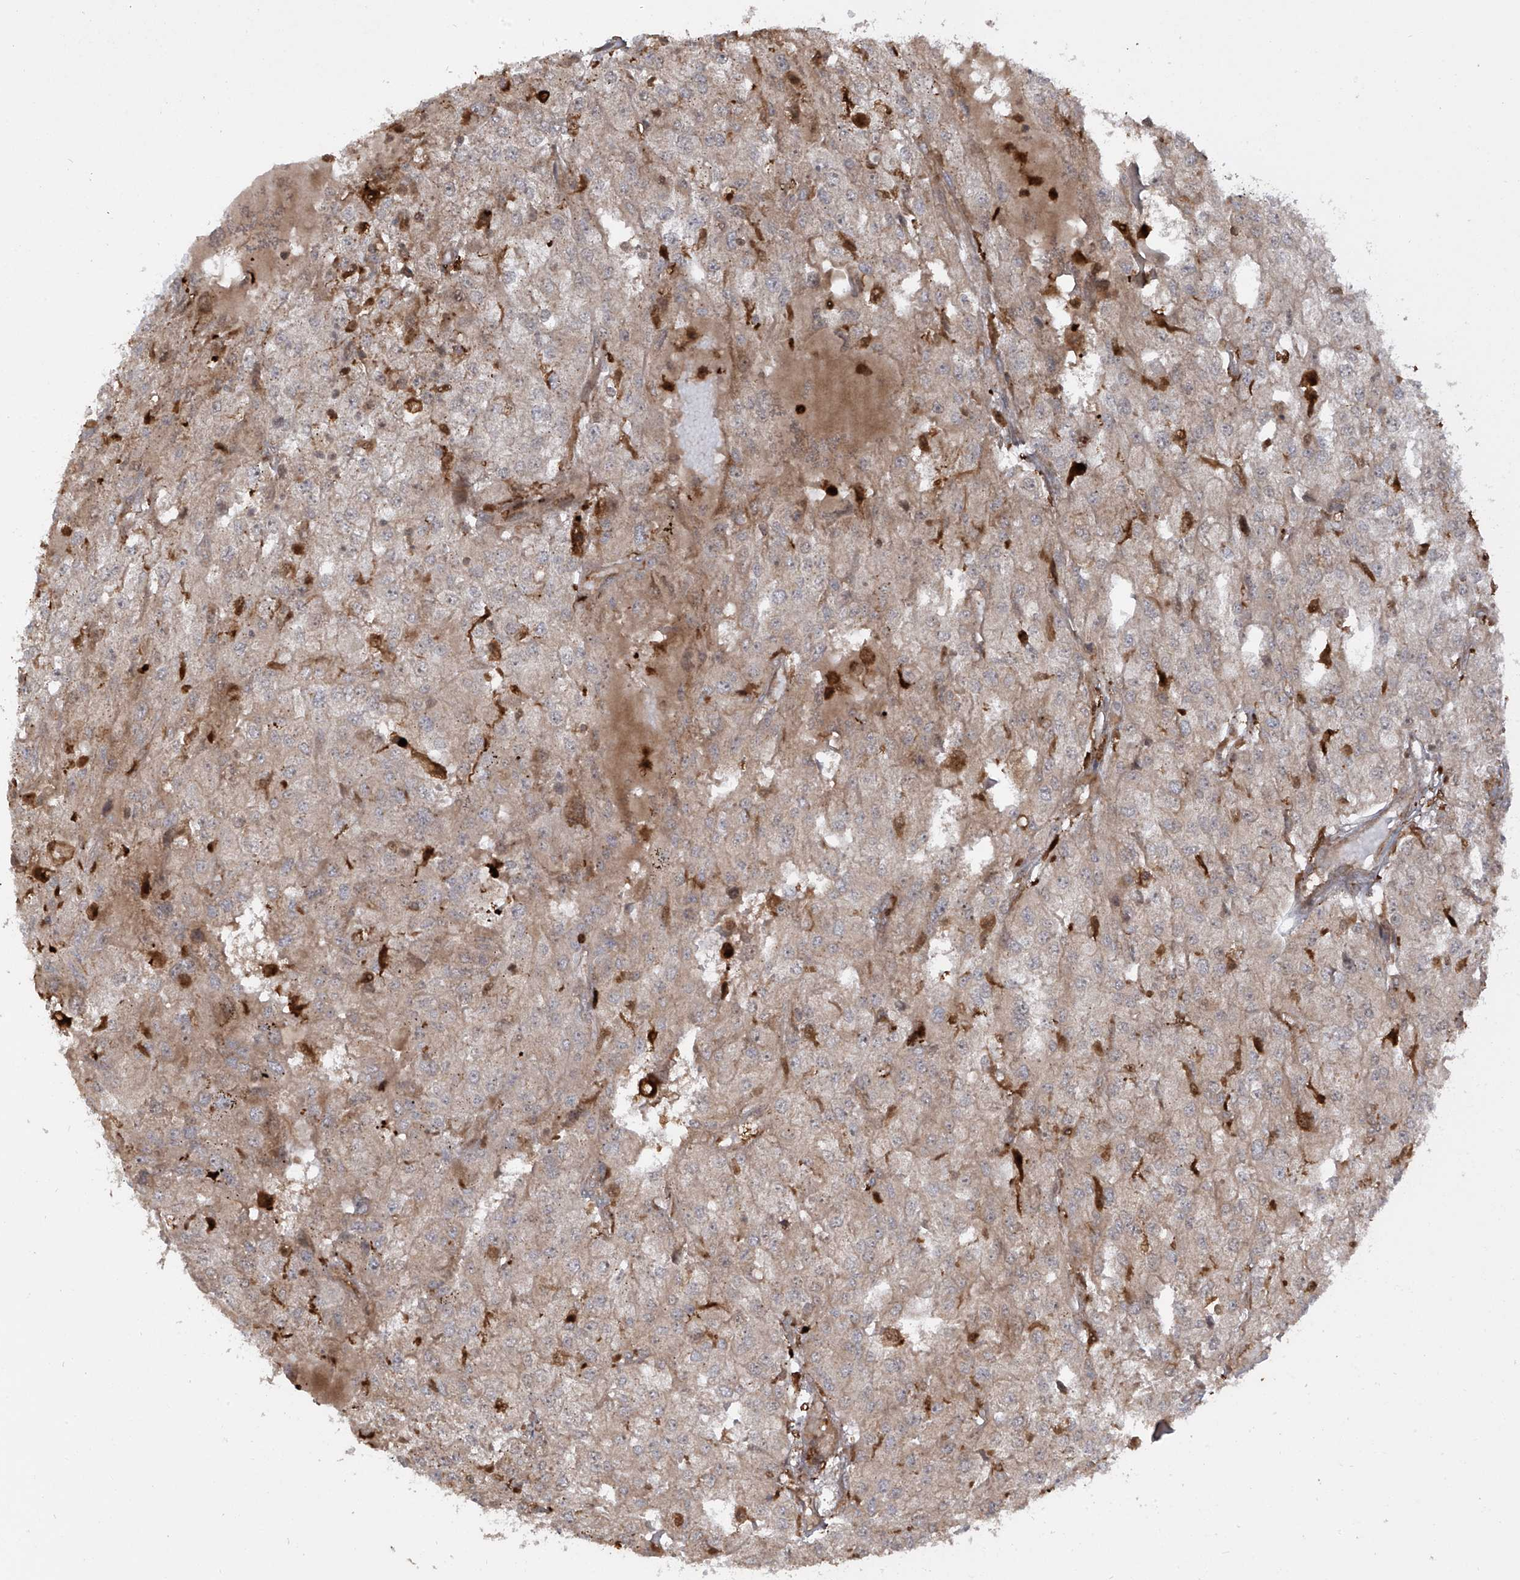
{"staining": {"intensity": "weak", "quantity": "25%-75%", "location": "cytoplasmic/membranous"}, "tissue": "renal cancer", "cell_type": "Tumor cells", "image_type": "cancer", "snomed": [{"axis": "morphology", "description": "Adenocarcinoma, NOS"}, {"axis": "topography", "description": "Kidney"}], "caption": "Renal cancer was stained to show a protein in brown. There is low levels of weak cytoplasmic/membranous positivity in about 25%-75% of tumor cells. The protein is shown in brown color, while the nuclei are stained blue.", "gene": "ATAD2B", "patient": {"sex": "female", "age": 54}}